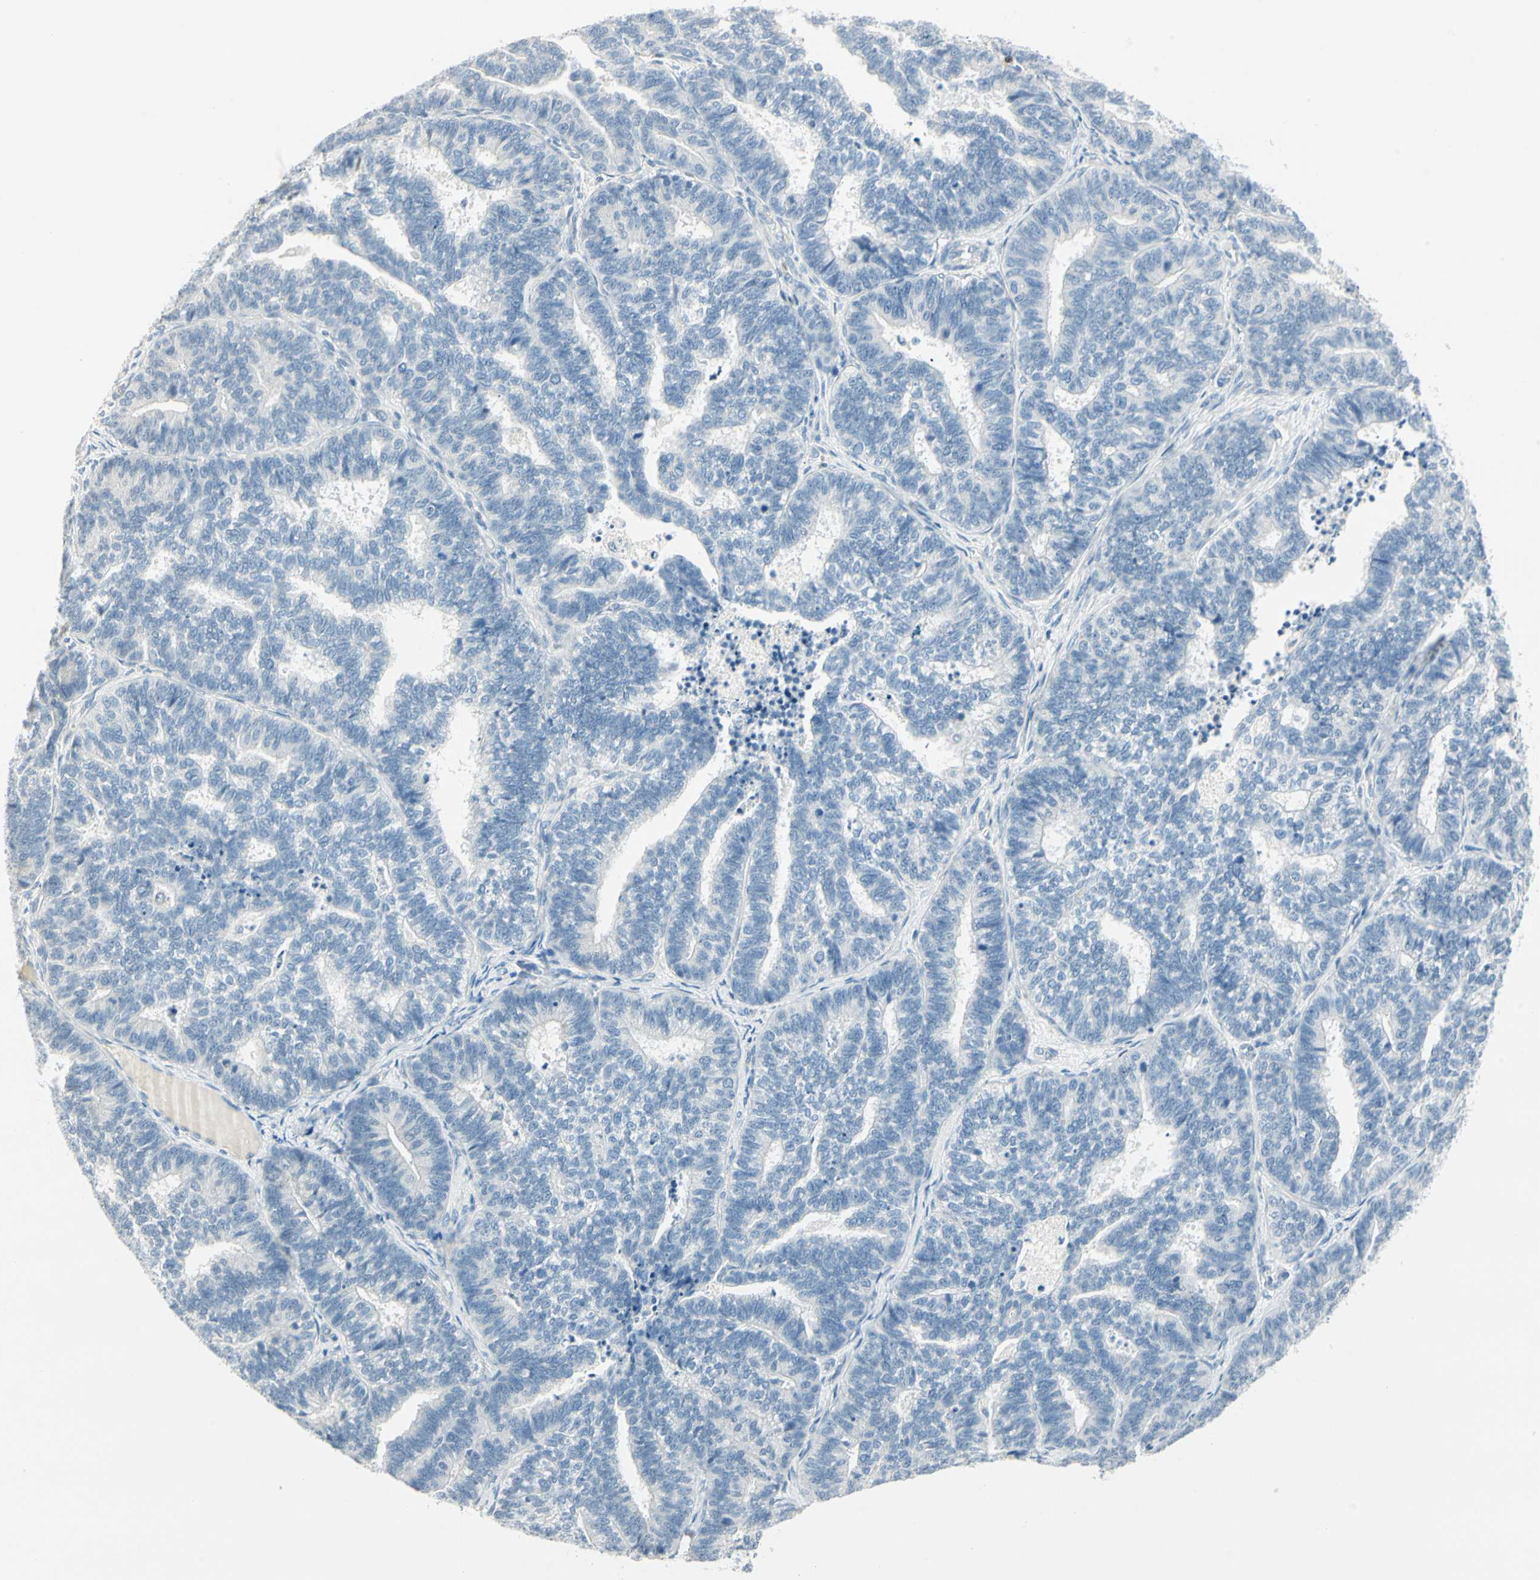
{"staining": {"intensity": "negative", "quantity": "none", "location": "none"}, "tissue": "endometrial cancer", "cell_type": "Tumor cells", "image_type": "cancer", "snomed": [{"axis": "morphology", "description": "Adenocarcinoma, NOS"}, {"axis": "topography", "description": "Endometrium"}], "caption": "Immunohistochemistry (IHC) histopathology image of neoplastic tissue: human endometrial adenocarcinoma stained with DAB reveals no significant protein positivity in tumor cells.", "gene": "MLLT10", "patient": {"sex": "female", "age": 70}}